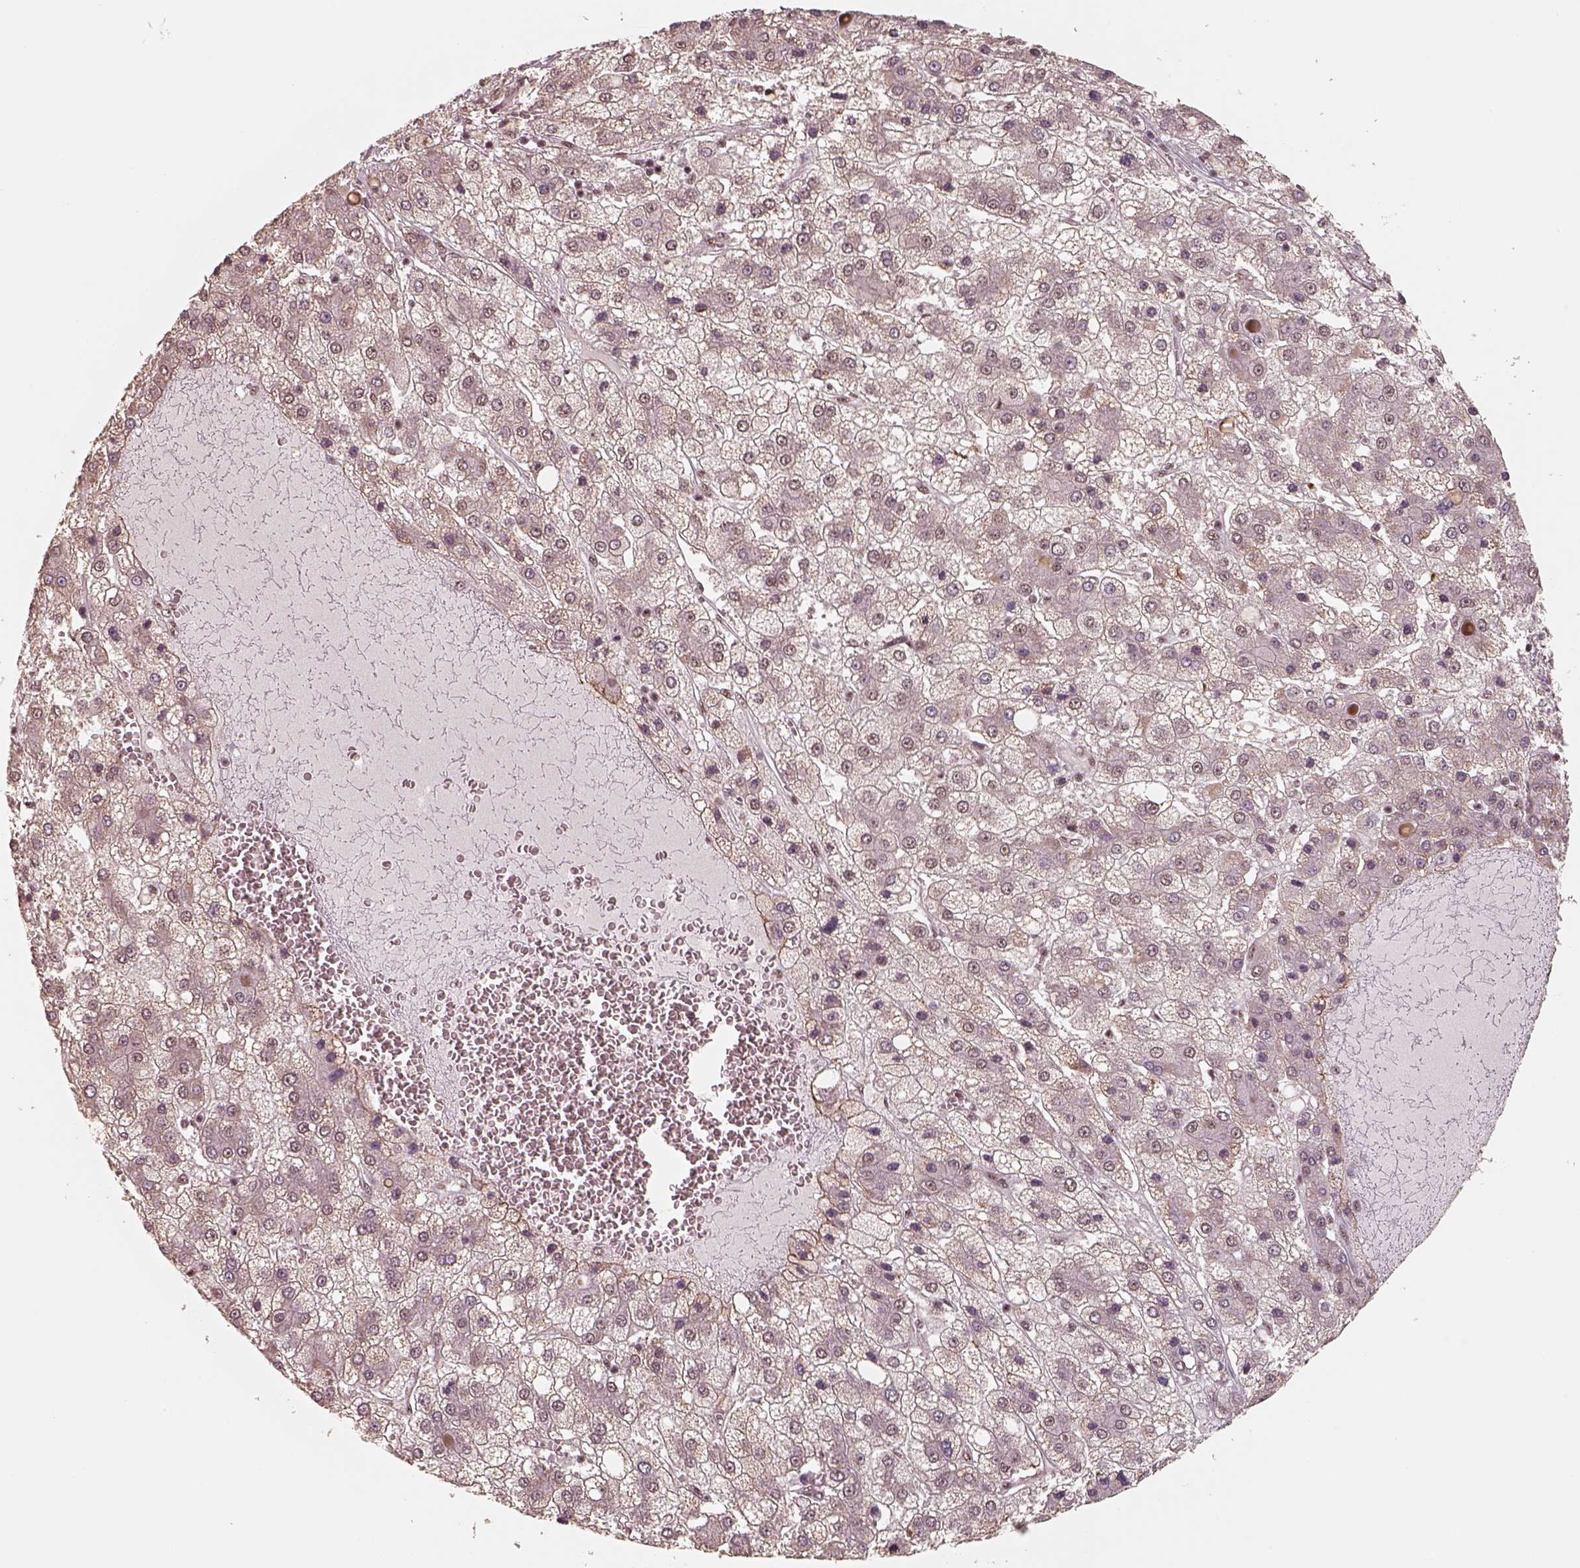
{"staining": {"intensity": "weak", "quantity": "<25%", "location": "nuclear"}, "tissue": "liver cancer", "cell_type": "Tumor cells", "image_type": "cancer", "snomed": [{"axis": "morphology", "description": "Carcinoma, Hepatocellular, NOS"}, {"axis": "topography", "description": "Liver"}], "caption": "The micrograph demonstrates no staining of tumor cells in hepatocellular carcinoma (liver). The staining is performed using DAB (3,3'-diaminobenzidine) brown chromogen with nuclei counter-stained in using hematoxylin.", "gene": "ATXN7L3", "patient": {"sex": "male", "age": 73}}